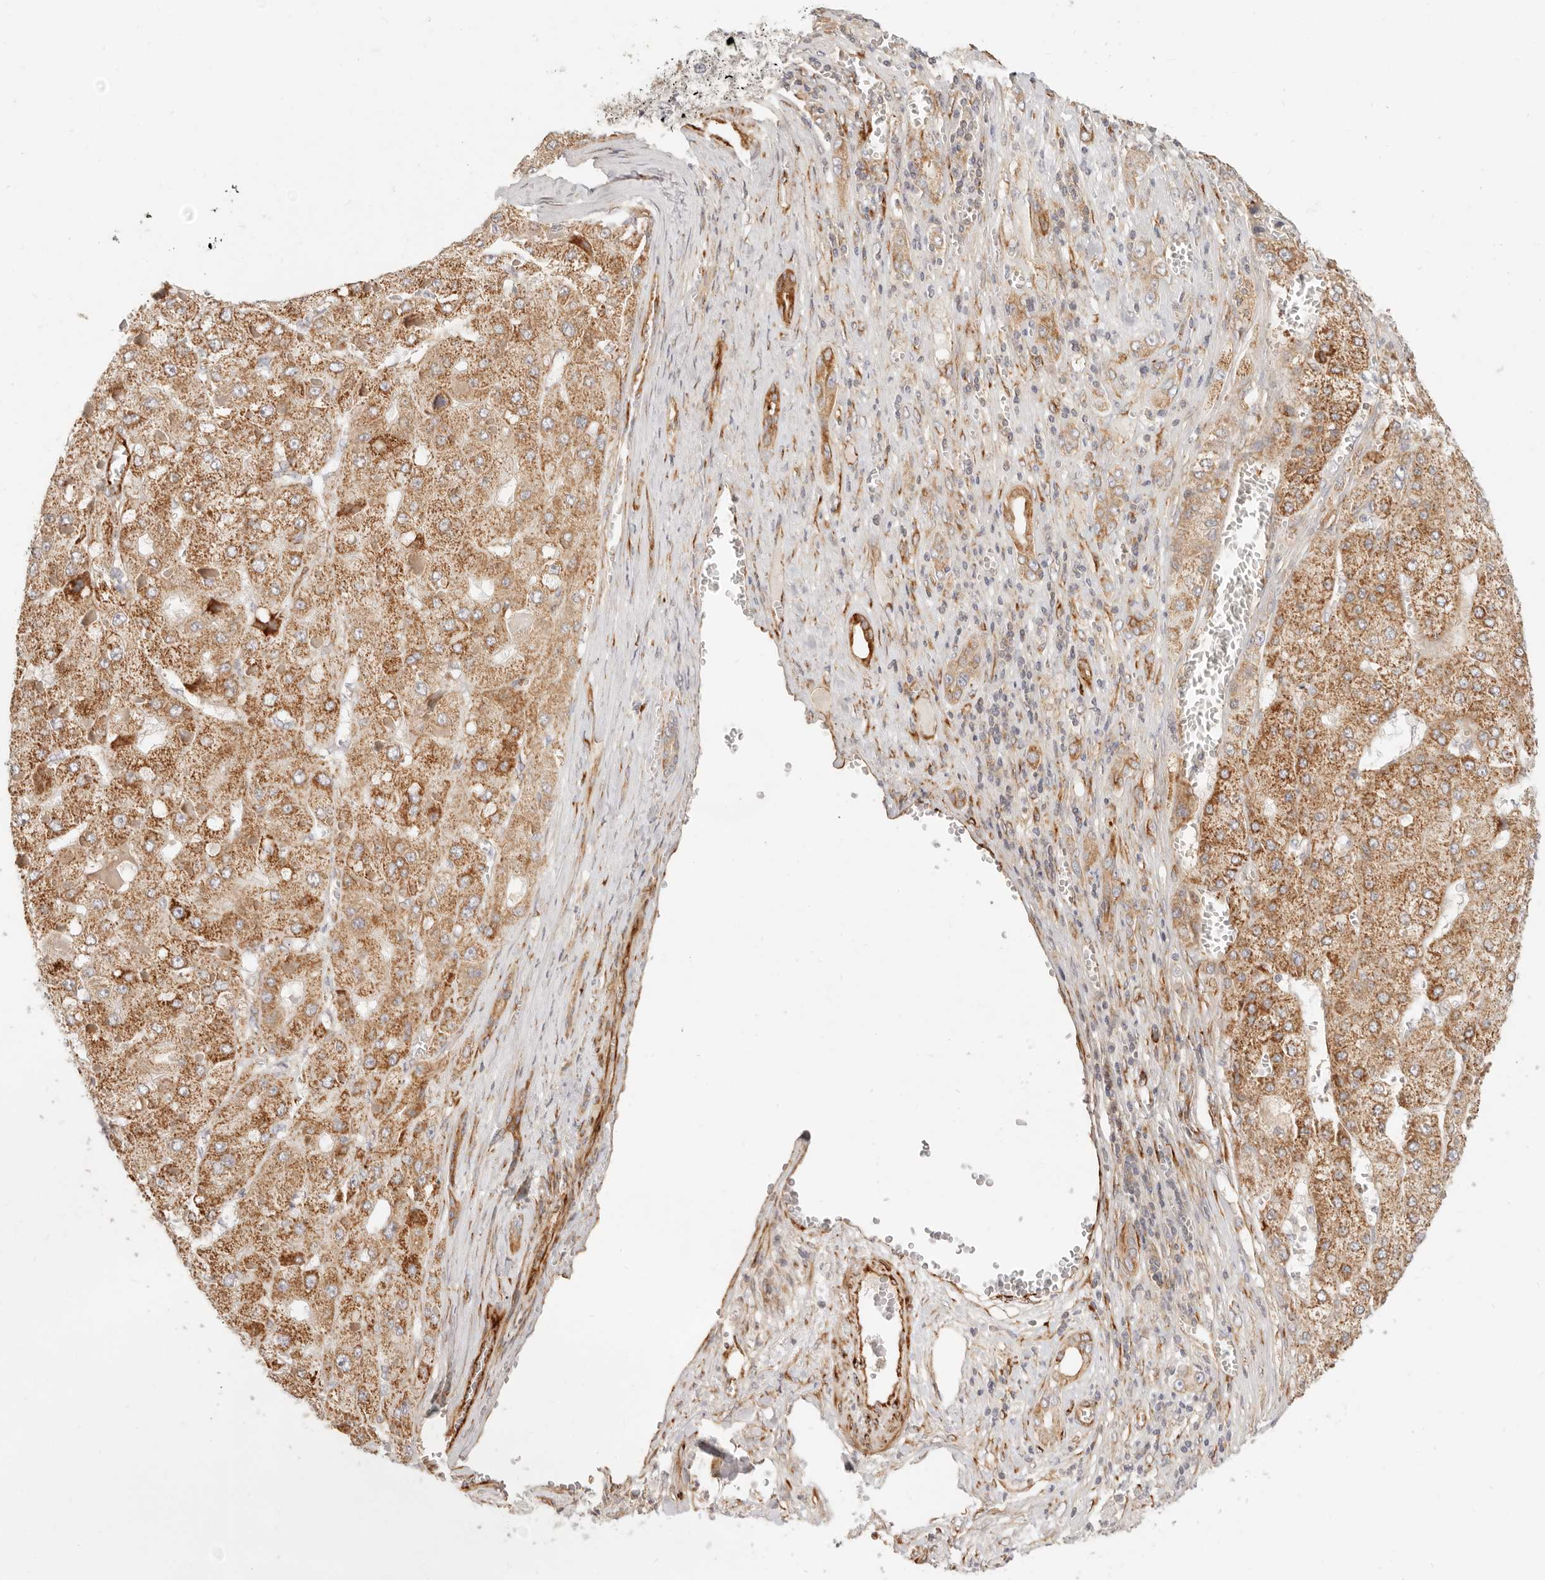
{"staining": {"intensity": "moderate", "quantity": ">75%", "location": "cytoplasmic/membranous"}, "tissue": "liver cancer", "cell_type": "Tumor cells", "image_type": "cancer", "snomed": [{"axis": "morphology", "description": "Carcinoma, Hepatocellular, NOS"}, {"axis": "topography", "description": "Liver"}], "caption": "The immunohistochemical stain labels moderate cytoplasmic/membranous staining in tumor cells of hepatocellular carcinoma (liver) tissue. Nuclei are stained in blue.", "gene": "SASS6", "patient": {"sex": "female", "age": 73}}